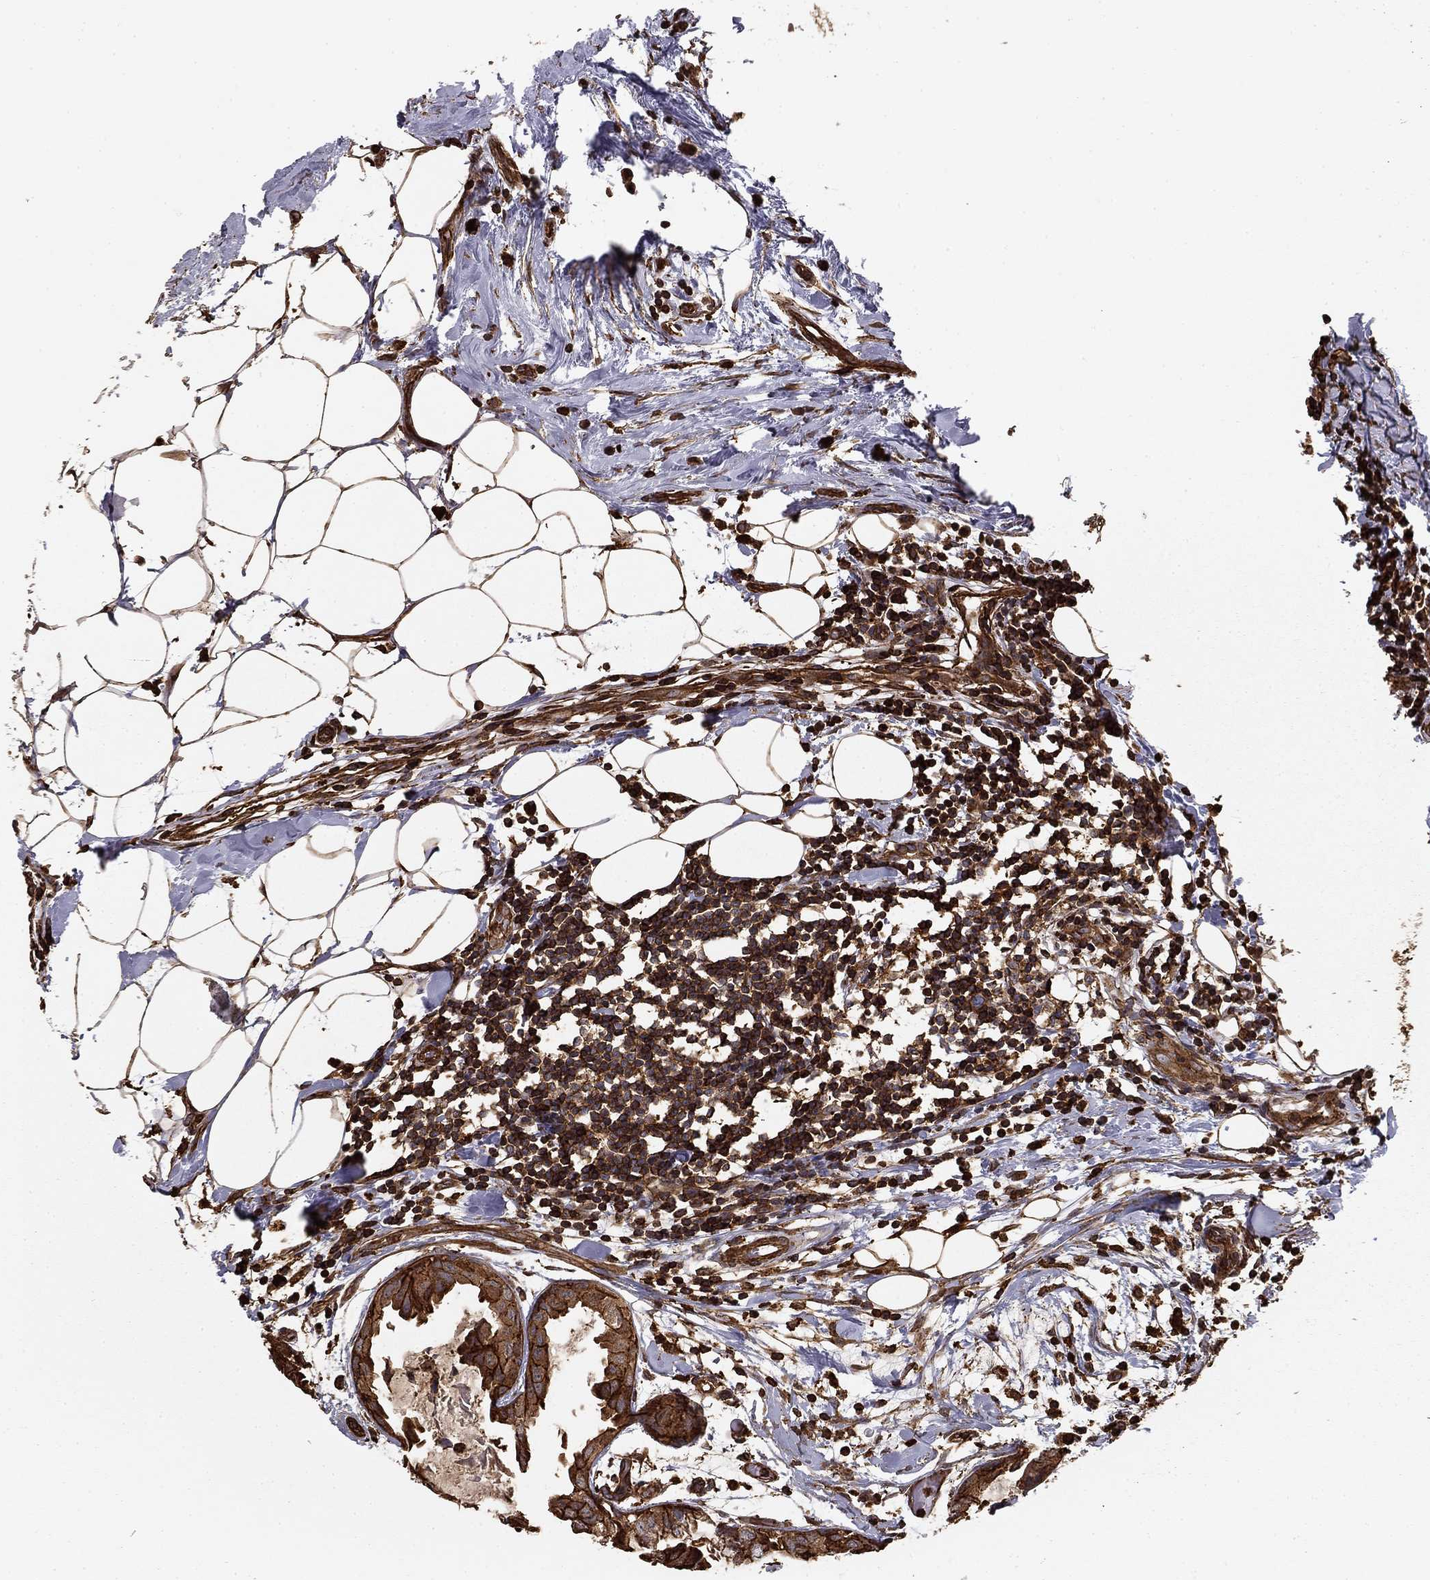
{"staining": {"intensity": "moderate", "quantity": "25%-75%", "location": "cytoplasmic/membranous"}, "tissue": "breast cancer", "cell_type": "Tumor cells", "image_type": "cancer", "snomed": [{"axis": "morphology", "description": "Normal tissue, NOS"}, {"axis": "morphology", "description": "Duct carcinoma"}, {"axis": "topography", "description": "Breast"}], "caption": "High-power microscopy captured an IHC histopathology image of breast cancer, revealing moderate cytoplasmic/membranous positivity in about 25%-75% of tumor cells.", "gene": "HABP4", "patient": {"sex": "female", "age": 40}}